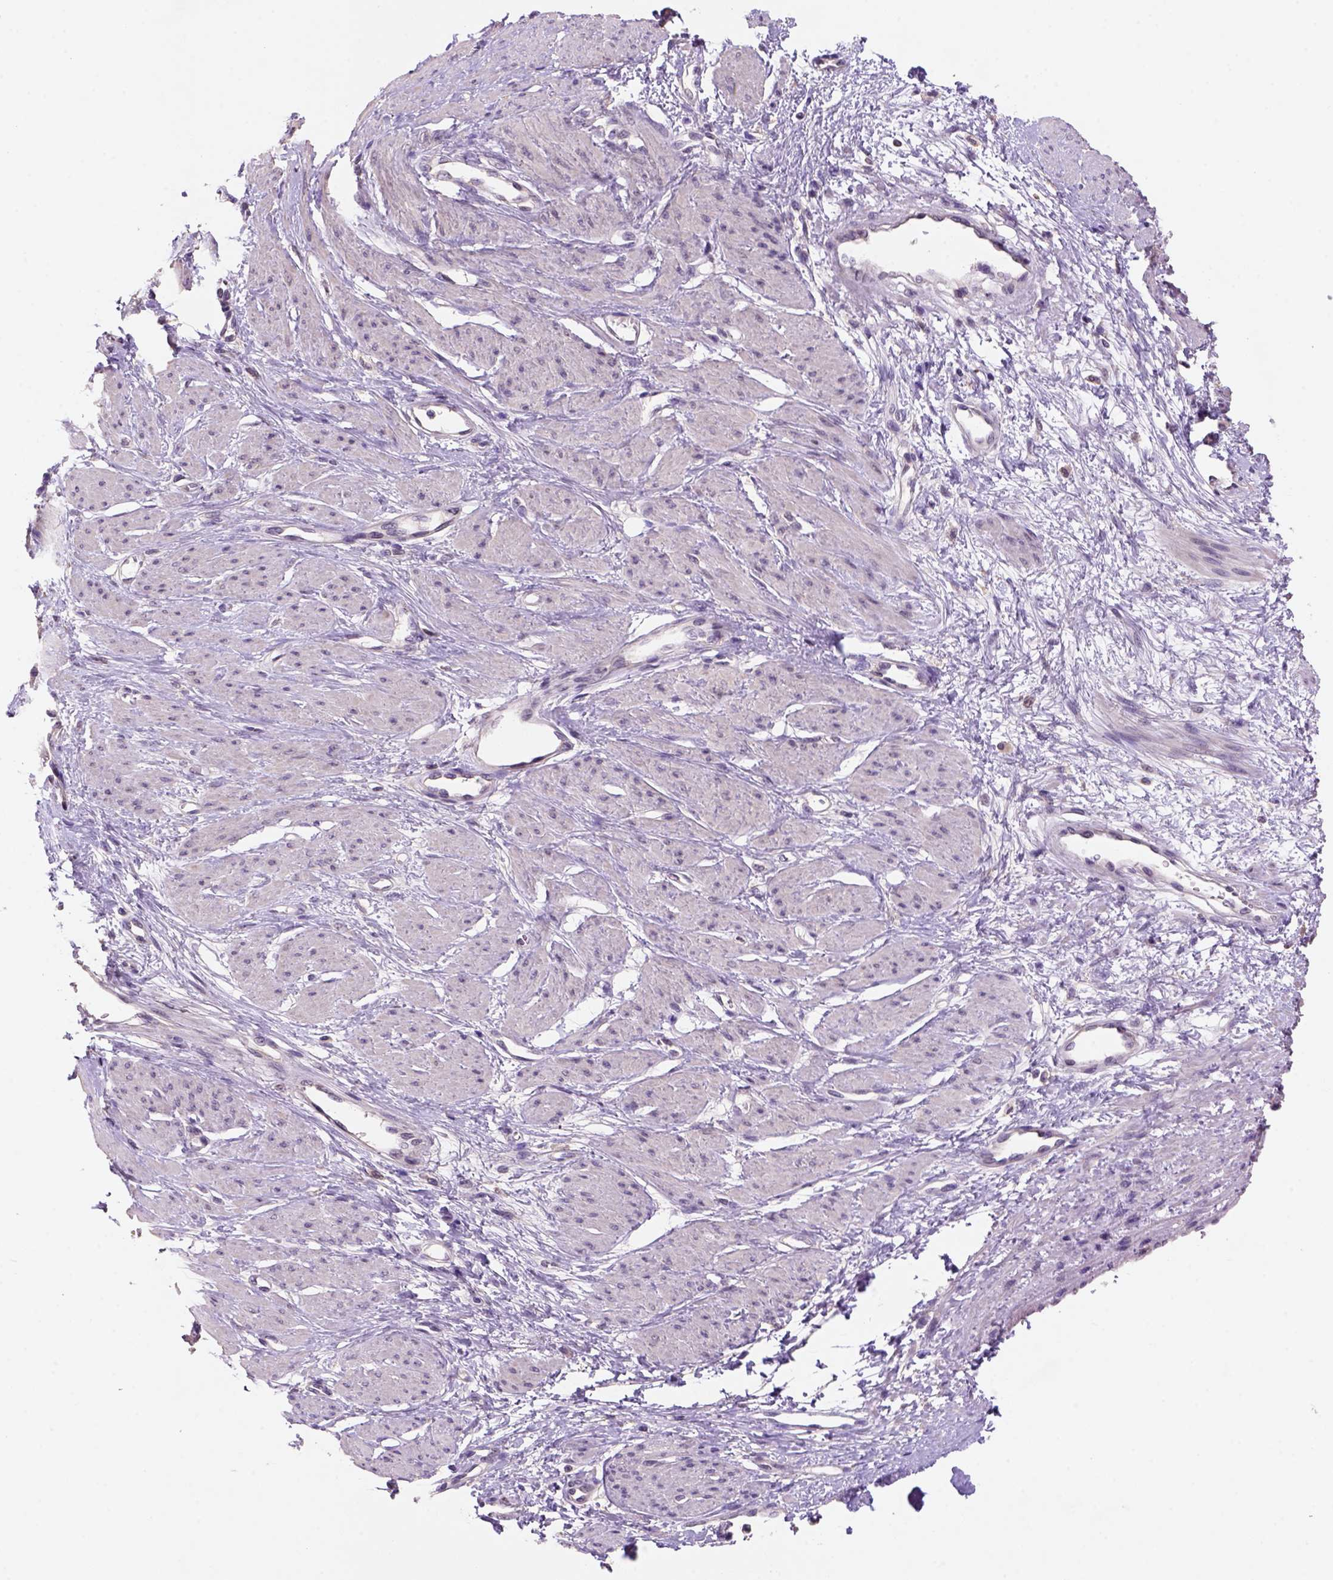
{"staining": {"intensity": "weak", "quantity": "<25%", "location": "cytoplasmic/membranous"}, "tissue": "smooth muscle", "cell_type": "Smooth muscle cells", "image_type": "normal", "snomed": [{"axis": "morphology", "description": "Normal tissue, NOS"}, {"axis": "topography", "description": "Smooth muscle"}, {"axis": "topography", "description": "Uterus"}], "caption": "Benign smooth muscle was stained to show a protein in brown. There is no significant positivity in smooth muscle cells. The staining is performed using DAB (3,3'-diaminobenzidine) brown chromogen with nuclei counter-stained in using hematoxylin.", "gene": "SCML4", "patient": {"sex": "female", "age": 39}}